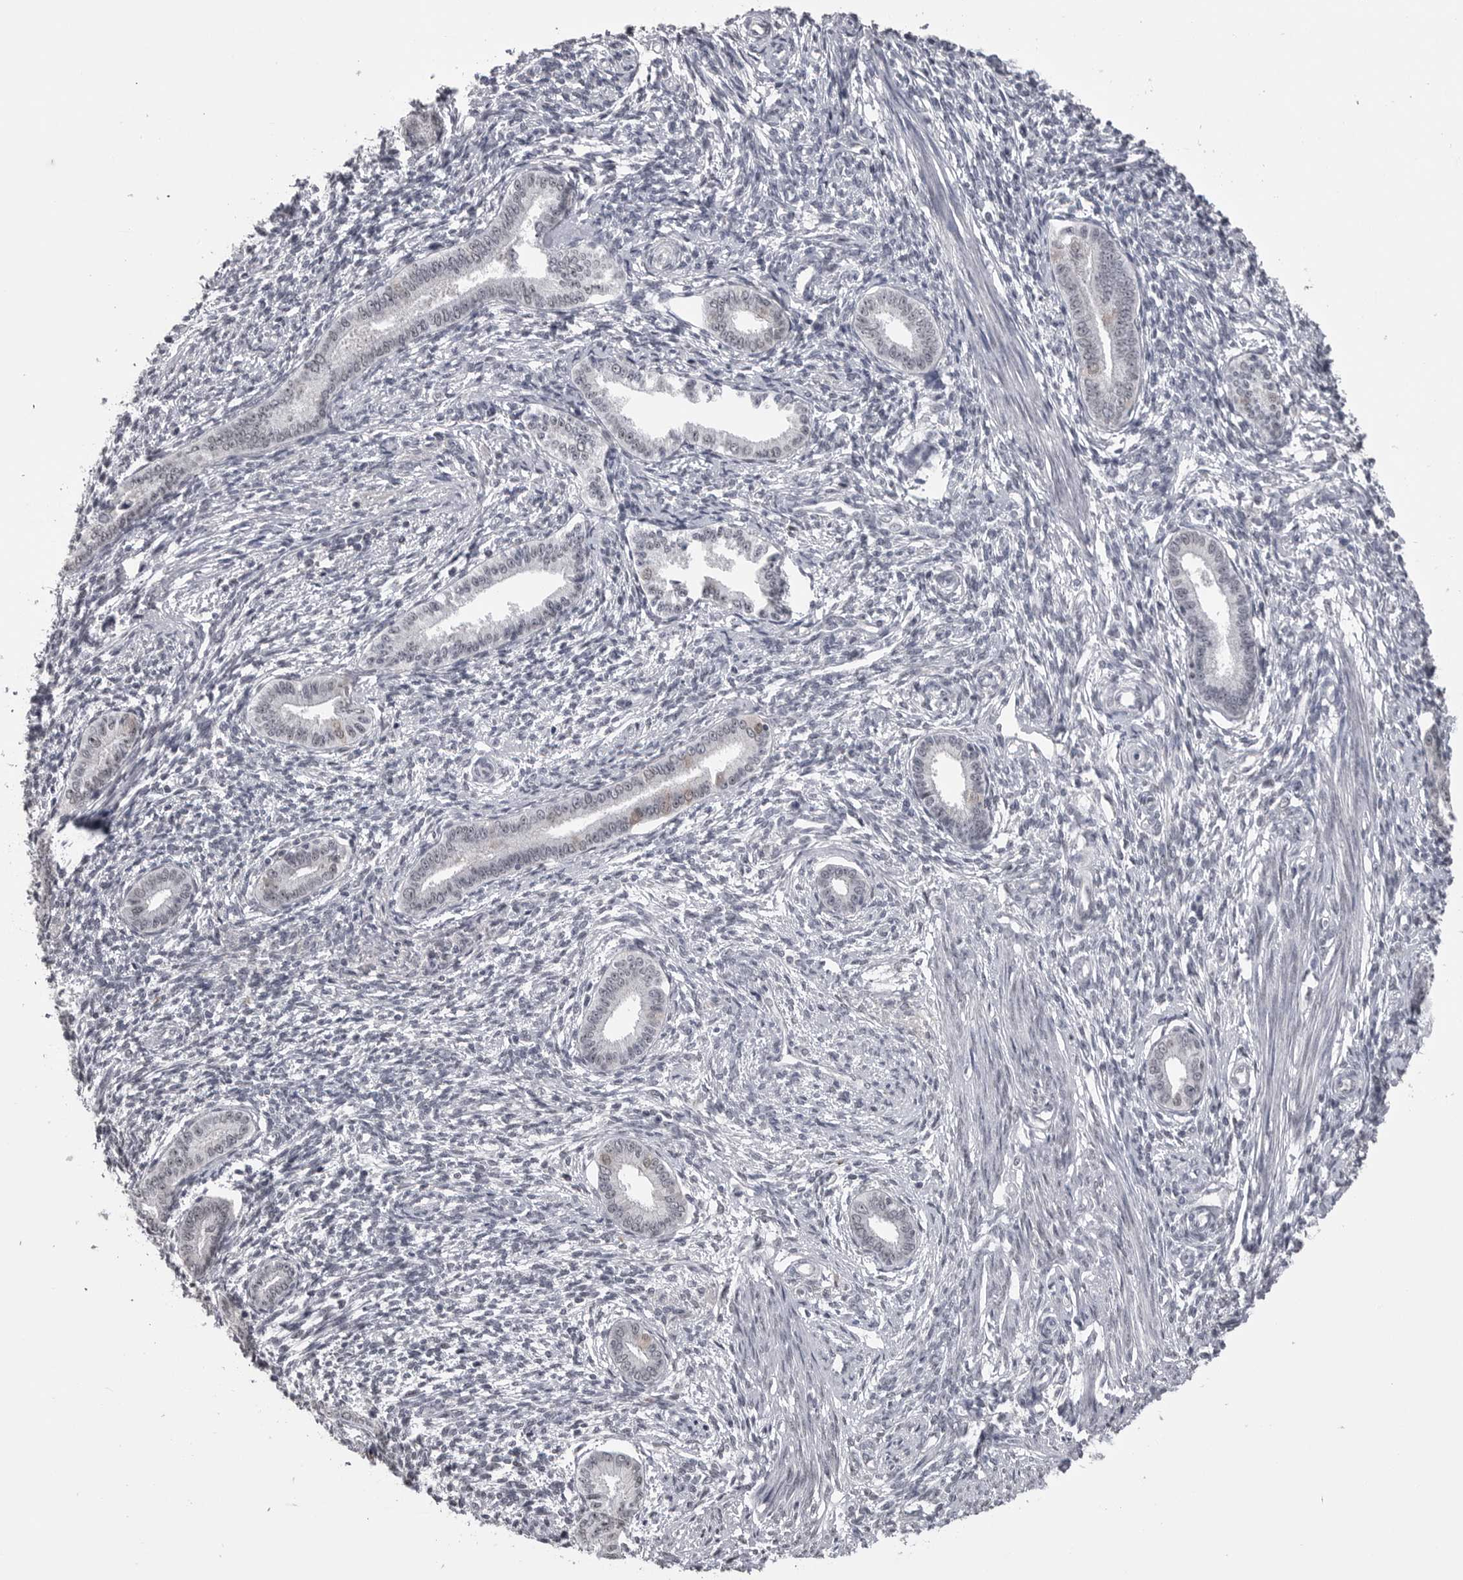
{"staining": {"intensity": "negative", "quantity": "none", "location": "none"}, "tissue": "endometrium", "cell_type": "Cells in endometrial stroma", "image_type": "normal", "snomed": [{"axis": "morphology", "description": "Normal tissue, NOS"}, {"axis": "topography", "description": "Endometrium"}], "caption": "DAB immunohistochemical staining of normal human endometrium demonstrates no significant expression in cells in endometrial stroma.", "gene": "DLG2", "patient": {"sex": "female", "age": 56}}